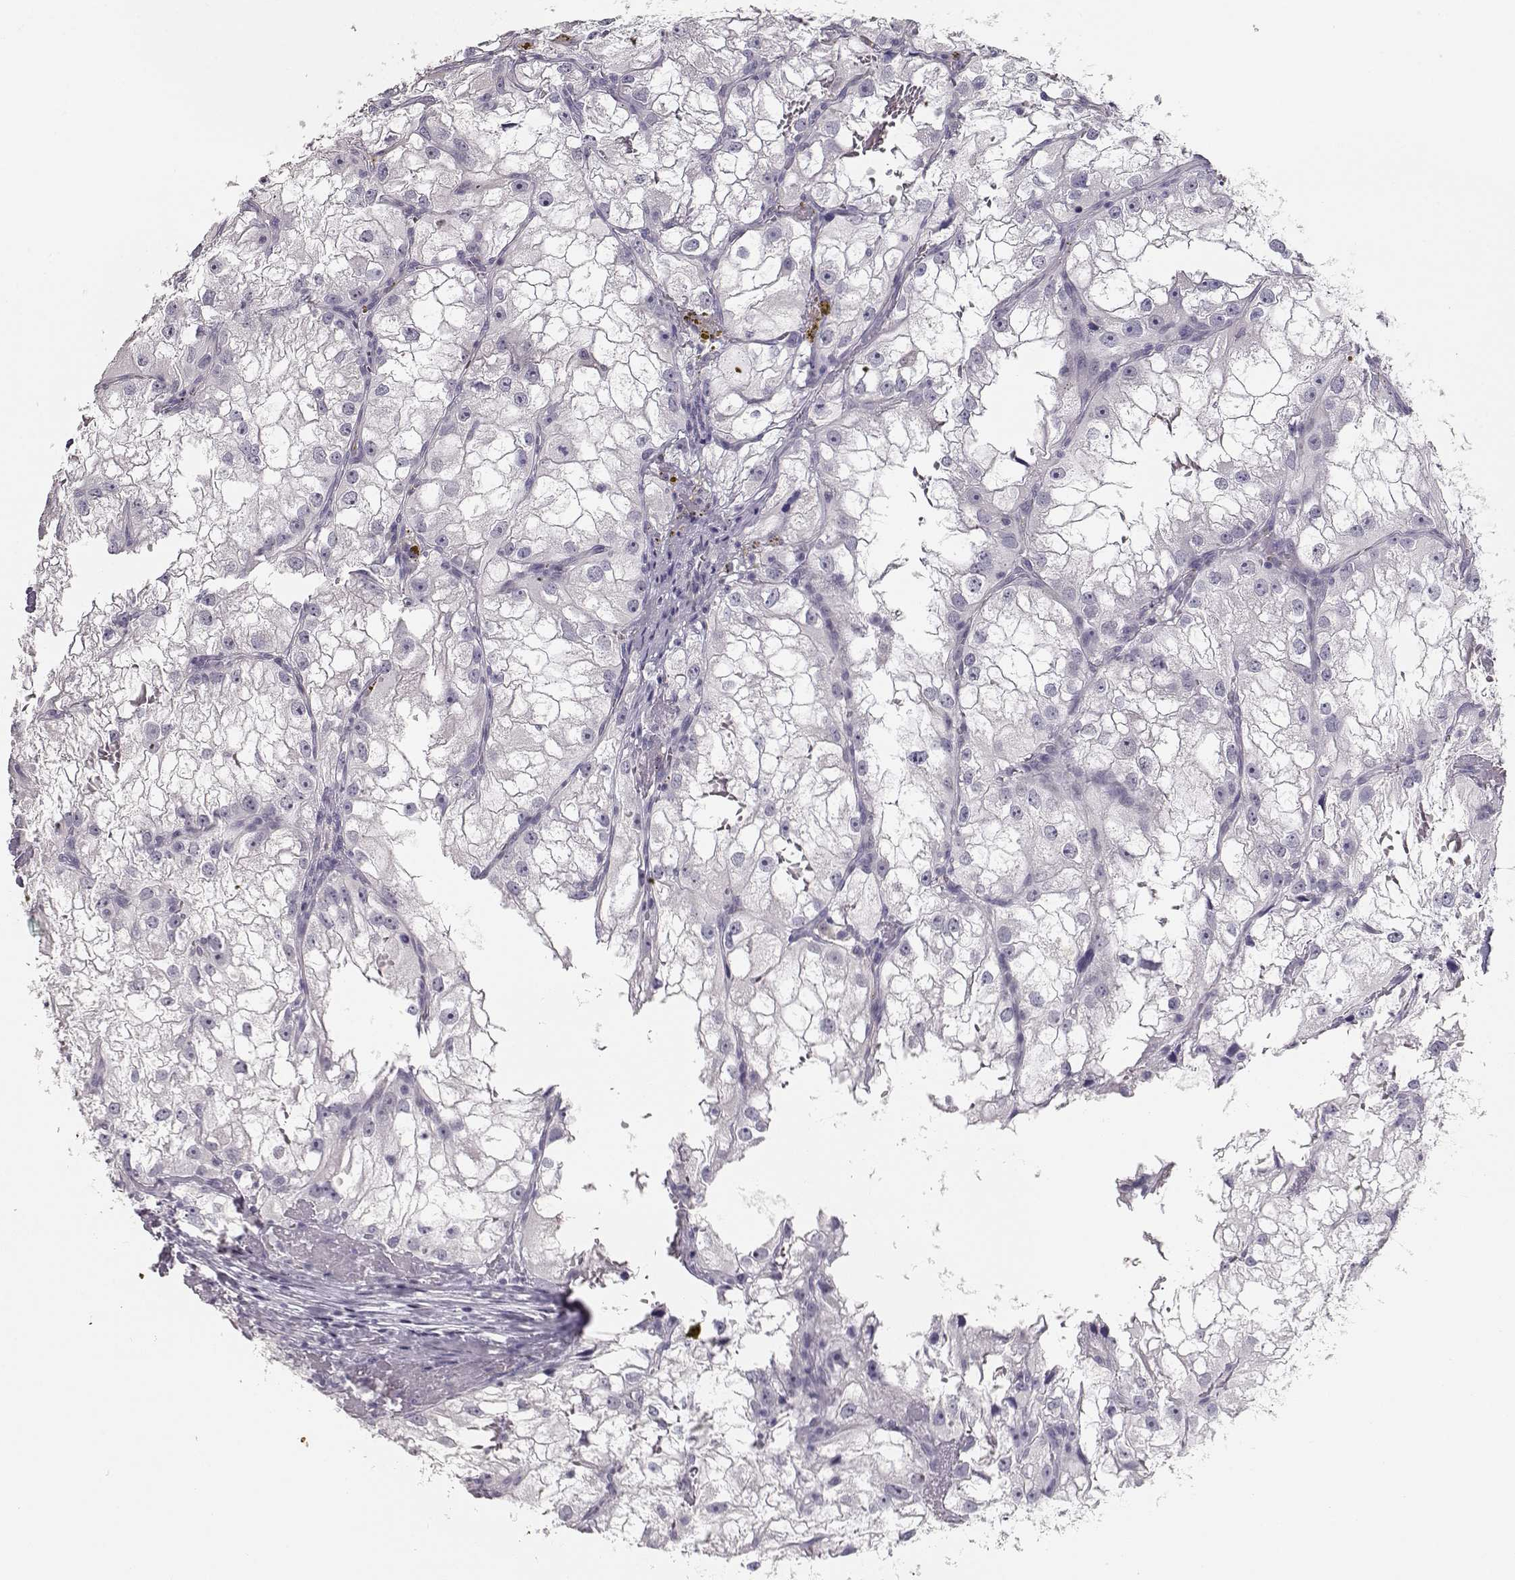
{"staining": {"intensity": "negative", "quantity": "none", "location": "none"}, "tissue": "renal cancer", "cell_type": "Tumor cells", "image_type": "cancer", "snomed": [{"axis": "morphology", "description": "Adenocarcinoma, NOS"}, {"axis": "topography", "description": "Kidney"}], "caption": "The micrograph demonstrates no staining of tumor cells in renal cancer (adenocarcinoma).", "gene": "MAGEC1", "patient": {"sex": "male", "age": 59}}